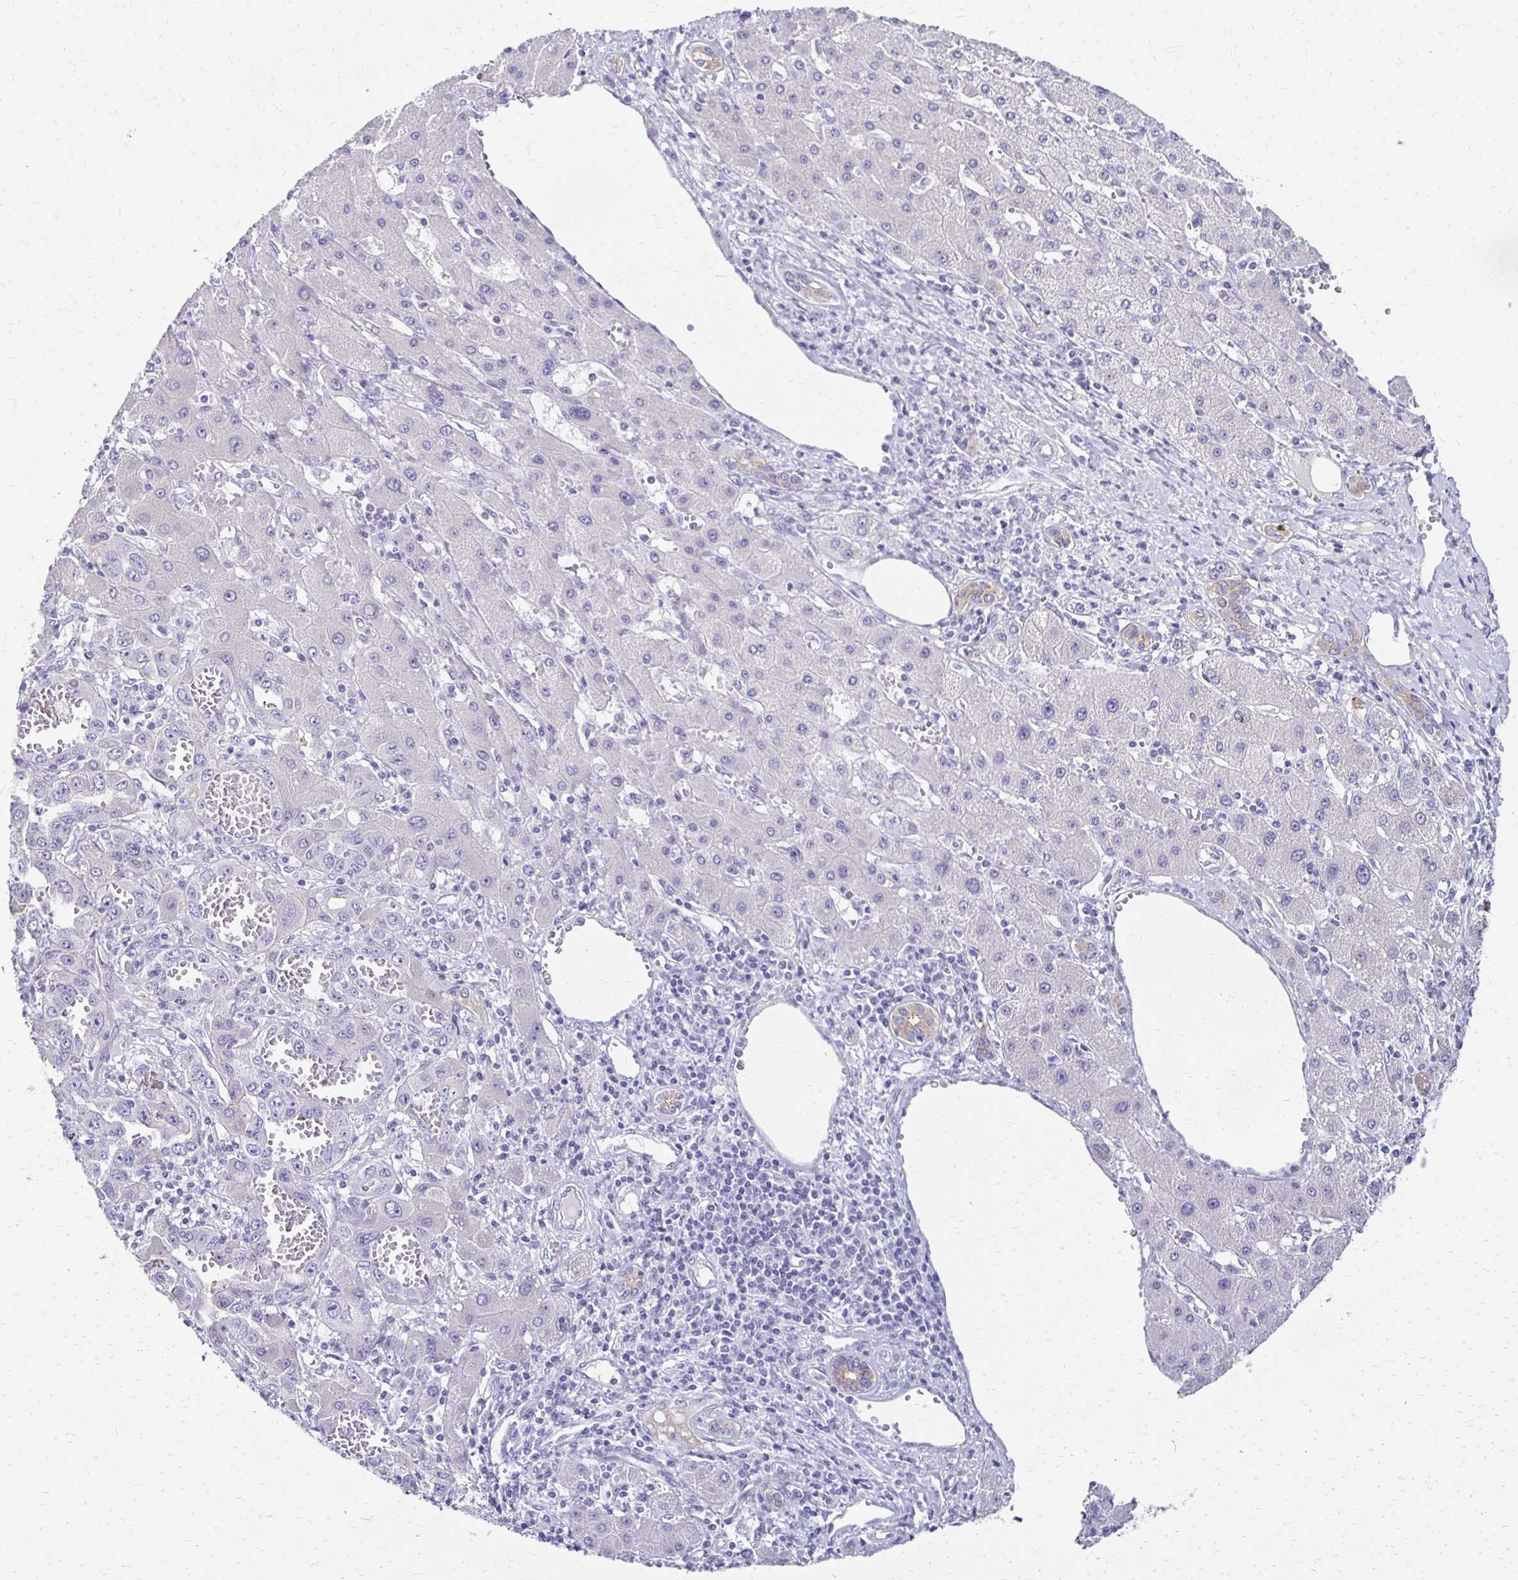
{"staining": {"intensity": "weak", "quantity": "<25%", "location": "cytoplasmic/membranous"}, "tissue": "liver cancer", "cell_type": "Tumor cells", "image_type": "cancer", "snomed": [{"axis": "morphology", "description": "Cholangiocarcinoma"}, {"axis": "topography", "description": "Liver"}], "caption": "Immunohistochemical staining of human cholangiocarcinoma (liver) displays no significant expression in tumor cells.", "gene": "AKAP6", "patient": {"sex": "male", "age": 59}}